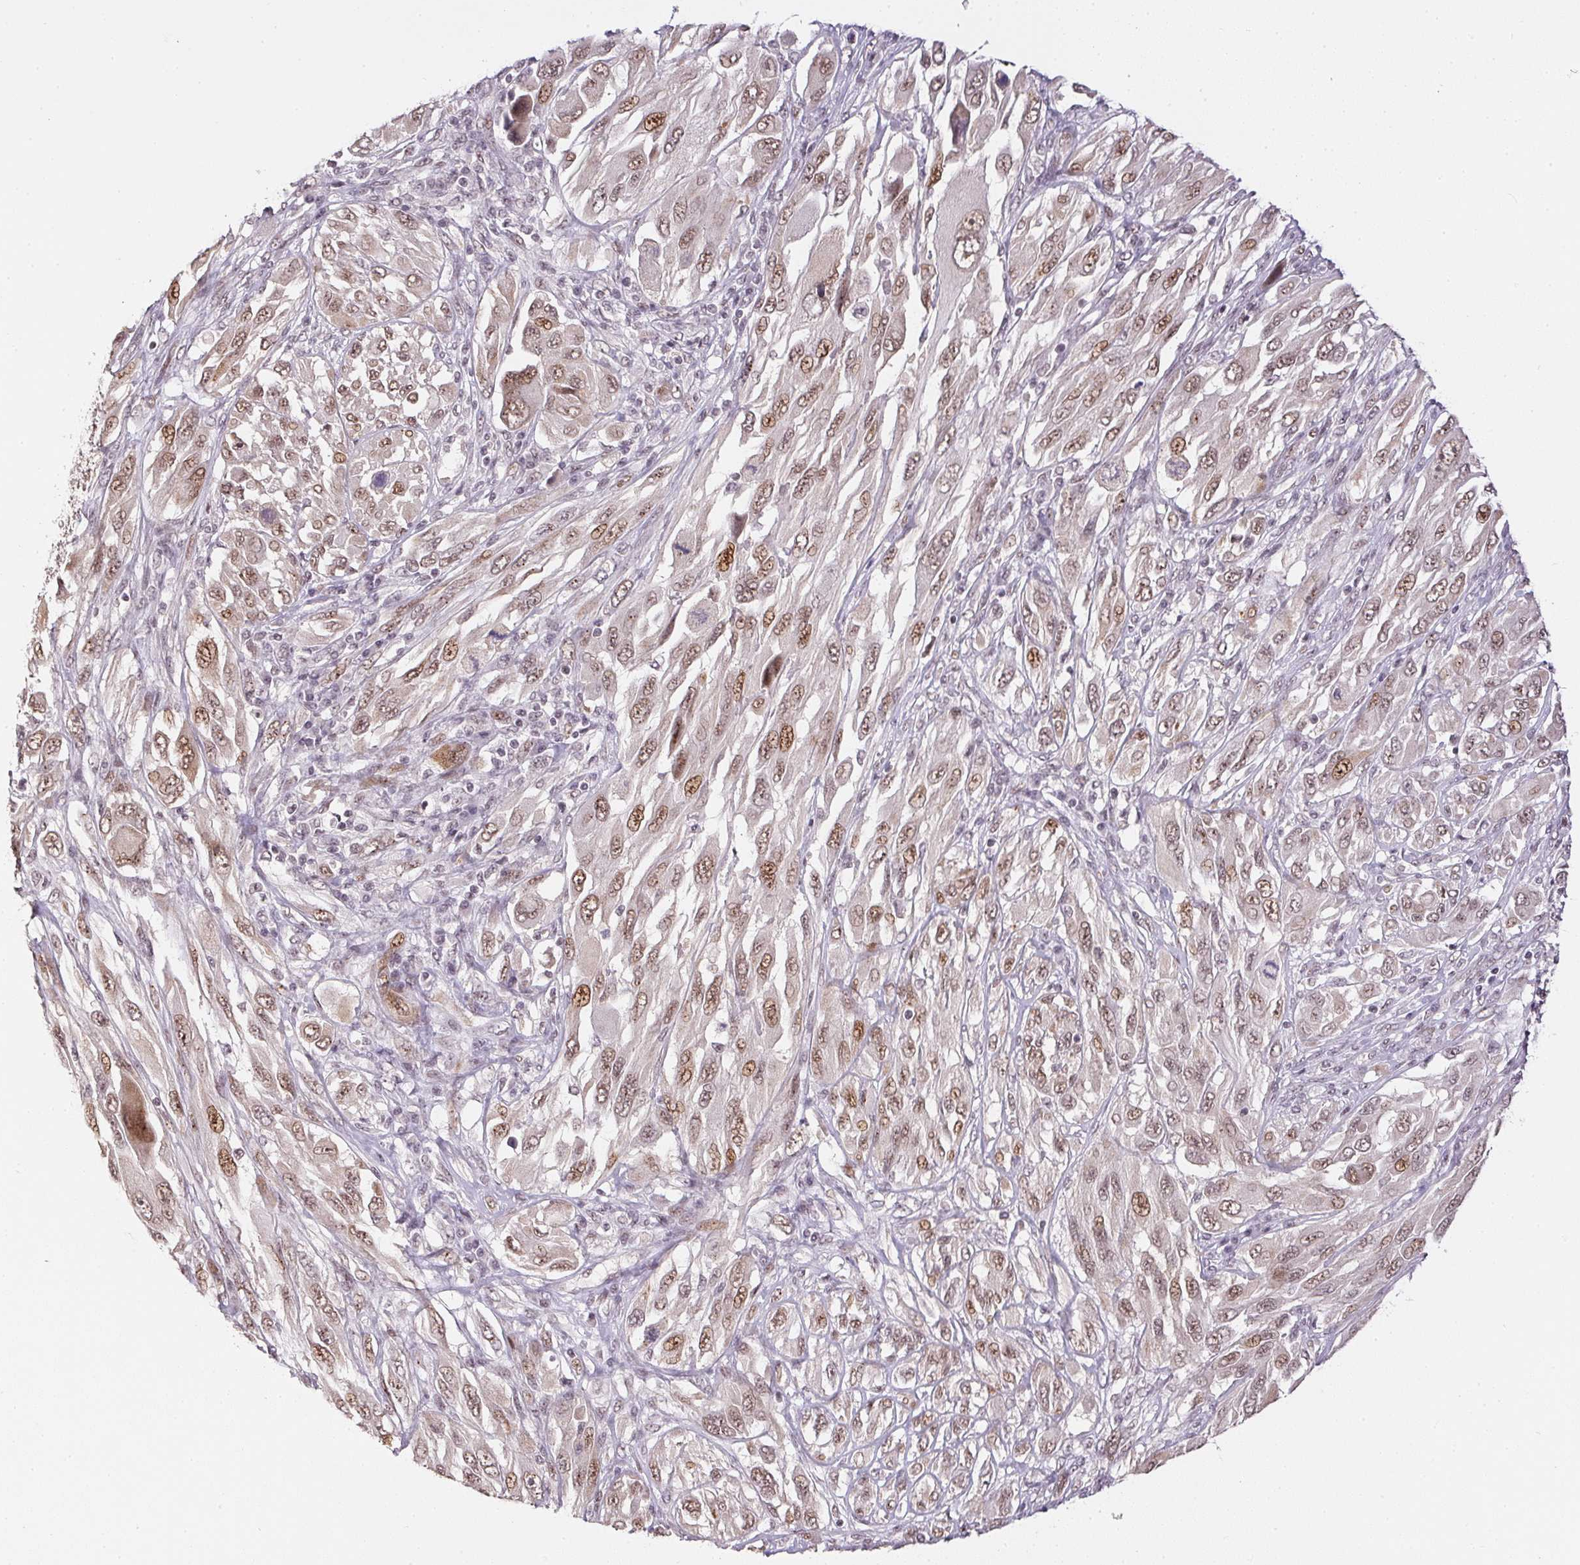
{"staining": {"intensity": "moderate", "quantity": ">75%", "location": "nuclear"}, "tissue": "melanoma", "cell_type": "Tumor cells", "image_type": "cancer", "snomed": [{"axis": "morphology", "description": "Malignant melanoma, NOS"}, {"axis": "topography", "description": "Skin"}], "caption": "Immunohistochemistry image of human malignant melanoma stained for a protein (brown), which reveals medium levels of moderate nuclear expression in about >75% of tumor cells.", "gene": "KDM4D", "patient": {"sex": "female", "age": 91}}